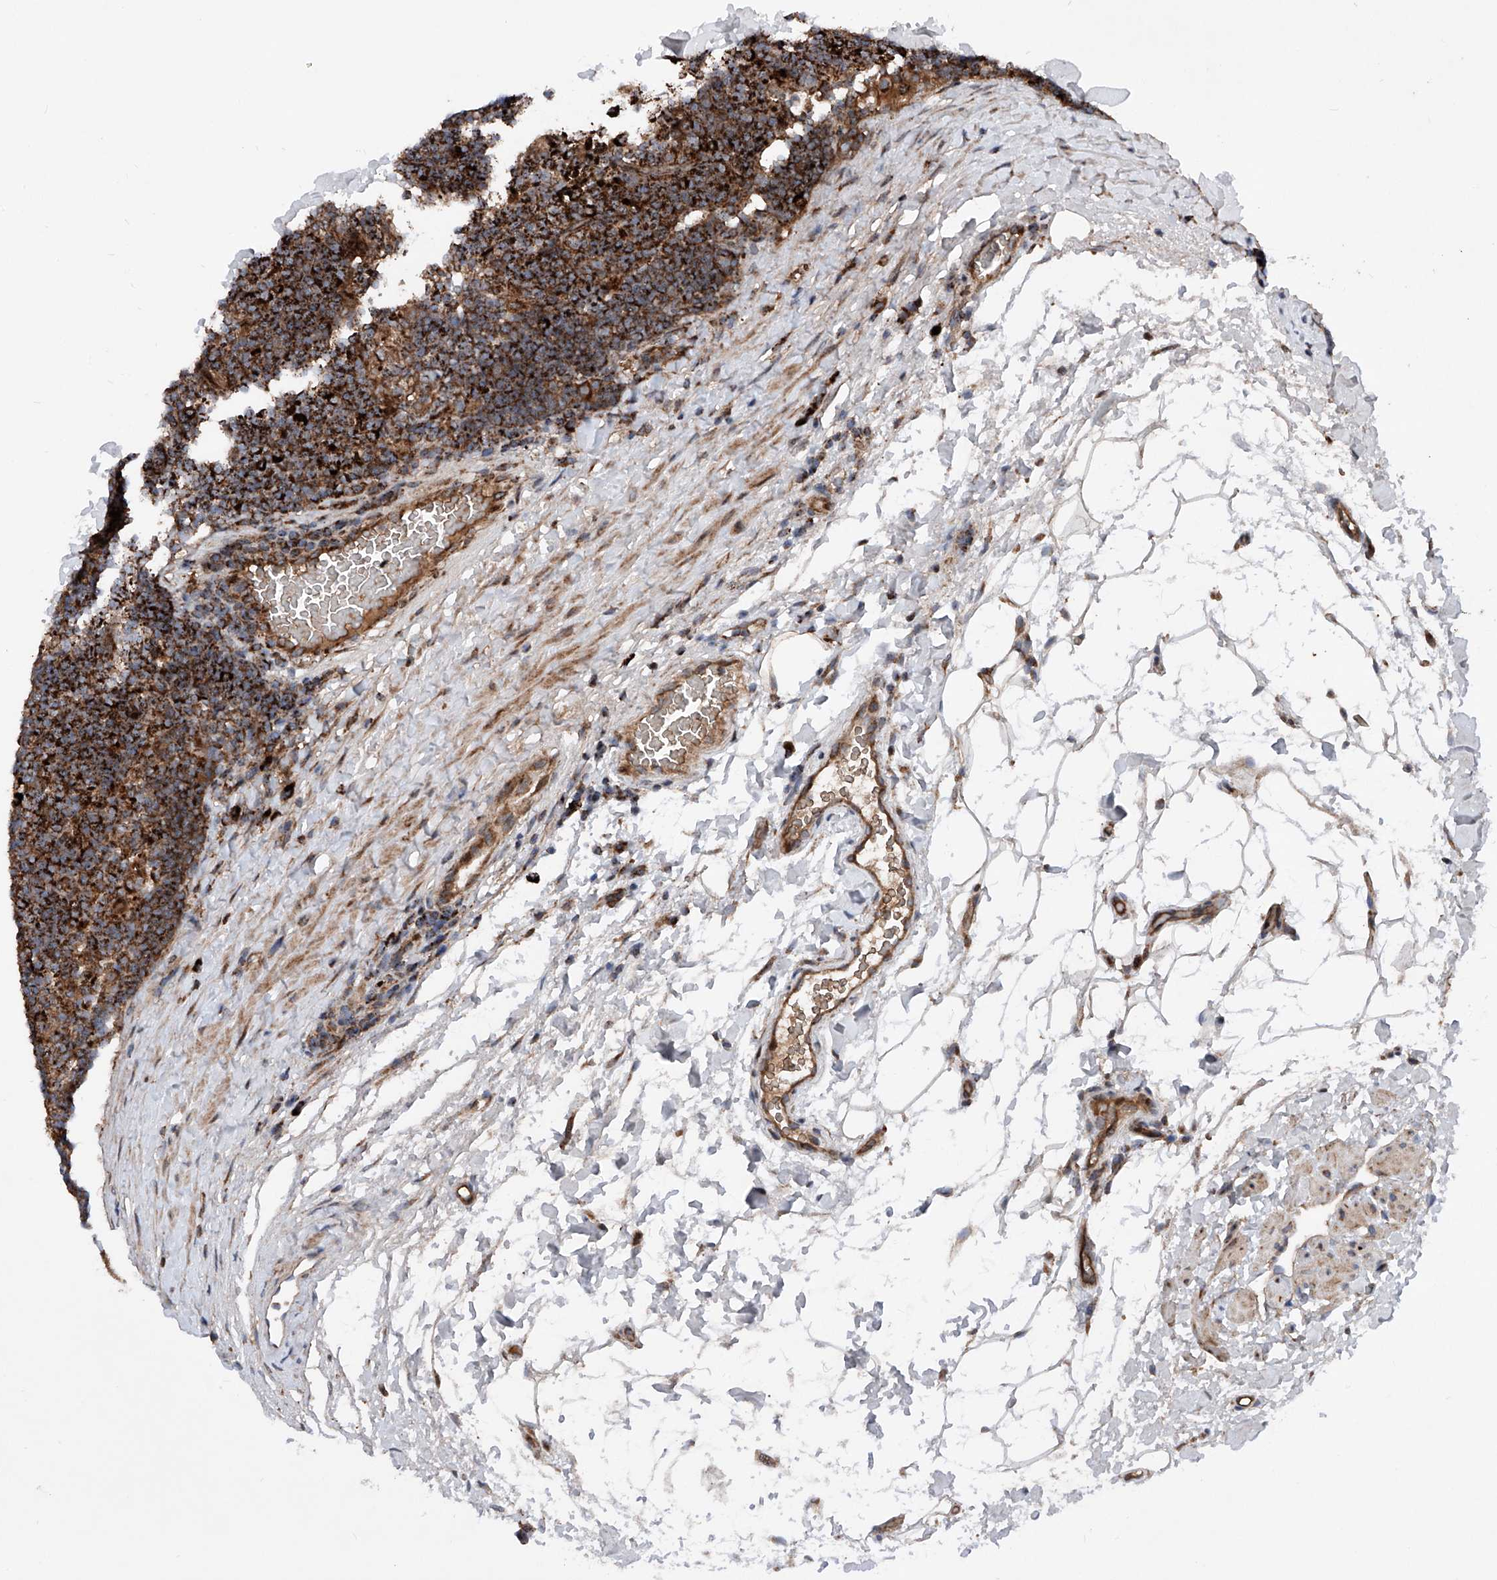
{"staining": {"intensity": "strong", "quantity": ">75%", "location": "cytoplasmic/membranous"}, "tissue": "lymphoma", "cell_type": "Tumor cells", "image_type": "cancer", "snomed": [{"axis": "morphology", "description": "Hodgkin's disease, NOS"}, {"axis": "topography", "description": "Lymph node"}], "caption": "Lymphoma tissue shows strong cytoplasmic/membranous staining in about >75% of tumor cells", "gene": "DAD1", "patient": {"sex": "female", "age": 57}}